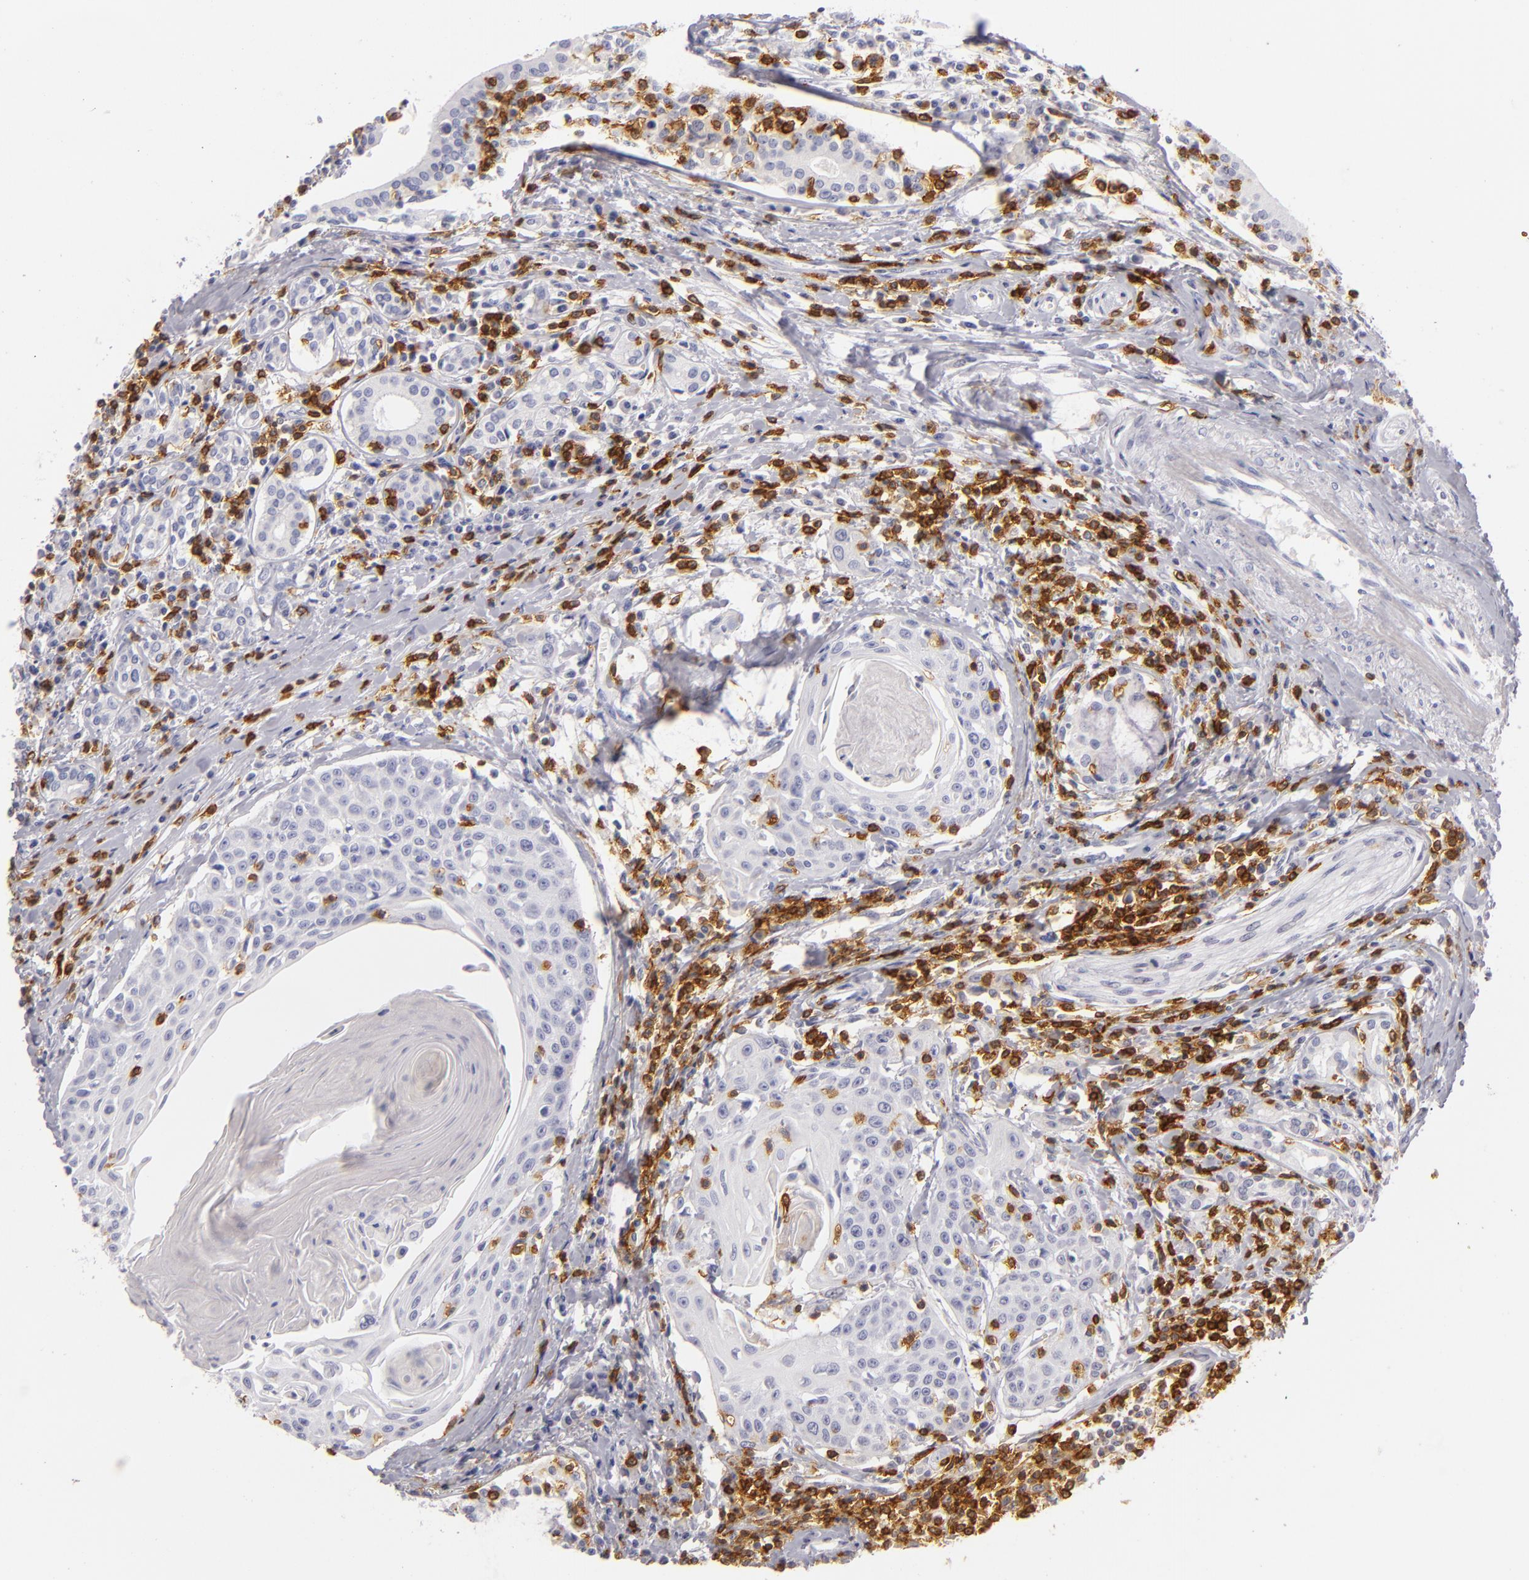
{"staining": {"intensity": "negative", "quantity": "none", "location": "none"}, "tissue": "head and neck cancer", "cell_type": "Tumor cells", "image_type": "cancer", "snomed": [{"axis": "morphology", "description": "Squamous cell carcinoma, NOS"}, {"axis": "morphology", "description": "Squamous cell carcinoma, metastatic, NOS"}, {"axis": "topography", "description": "Lymph node"}, {"axis": "topography", "description": "Salivary gland"}, {"axis": "topography", "description": "Head-Neck"}], "caption": "Head and neck cancer (metastatic squamous cell carcinoma) was stained to show a protein in brown. There is no significant staining in tumor cells.", "gene": "LAT", "patient": {"sex": "female", "age": 74}}